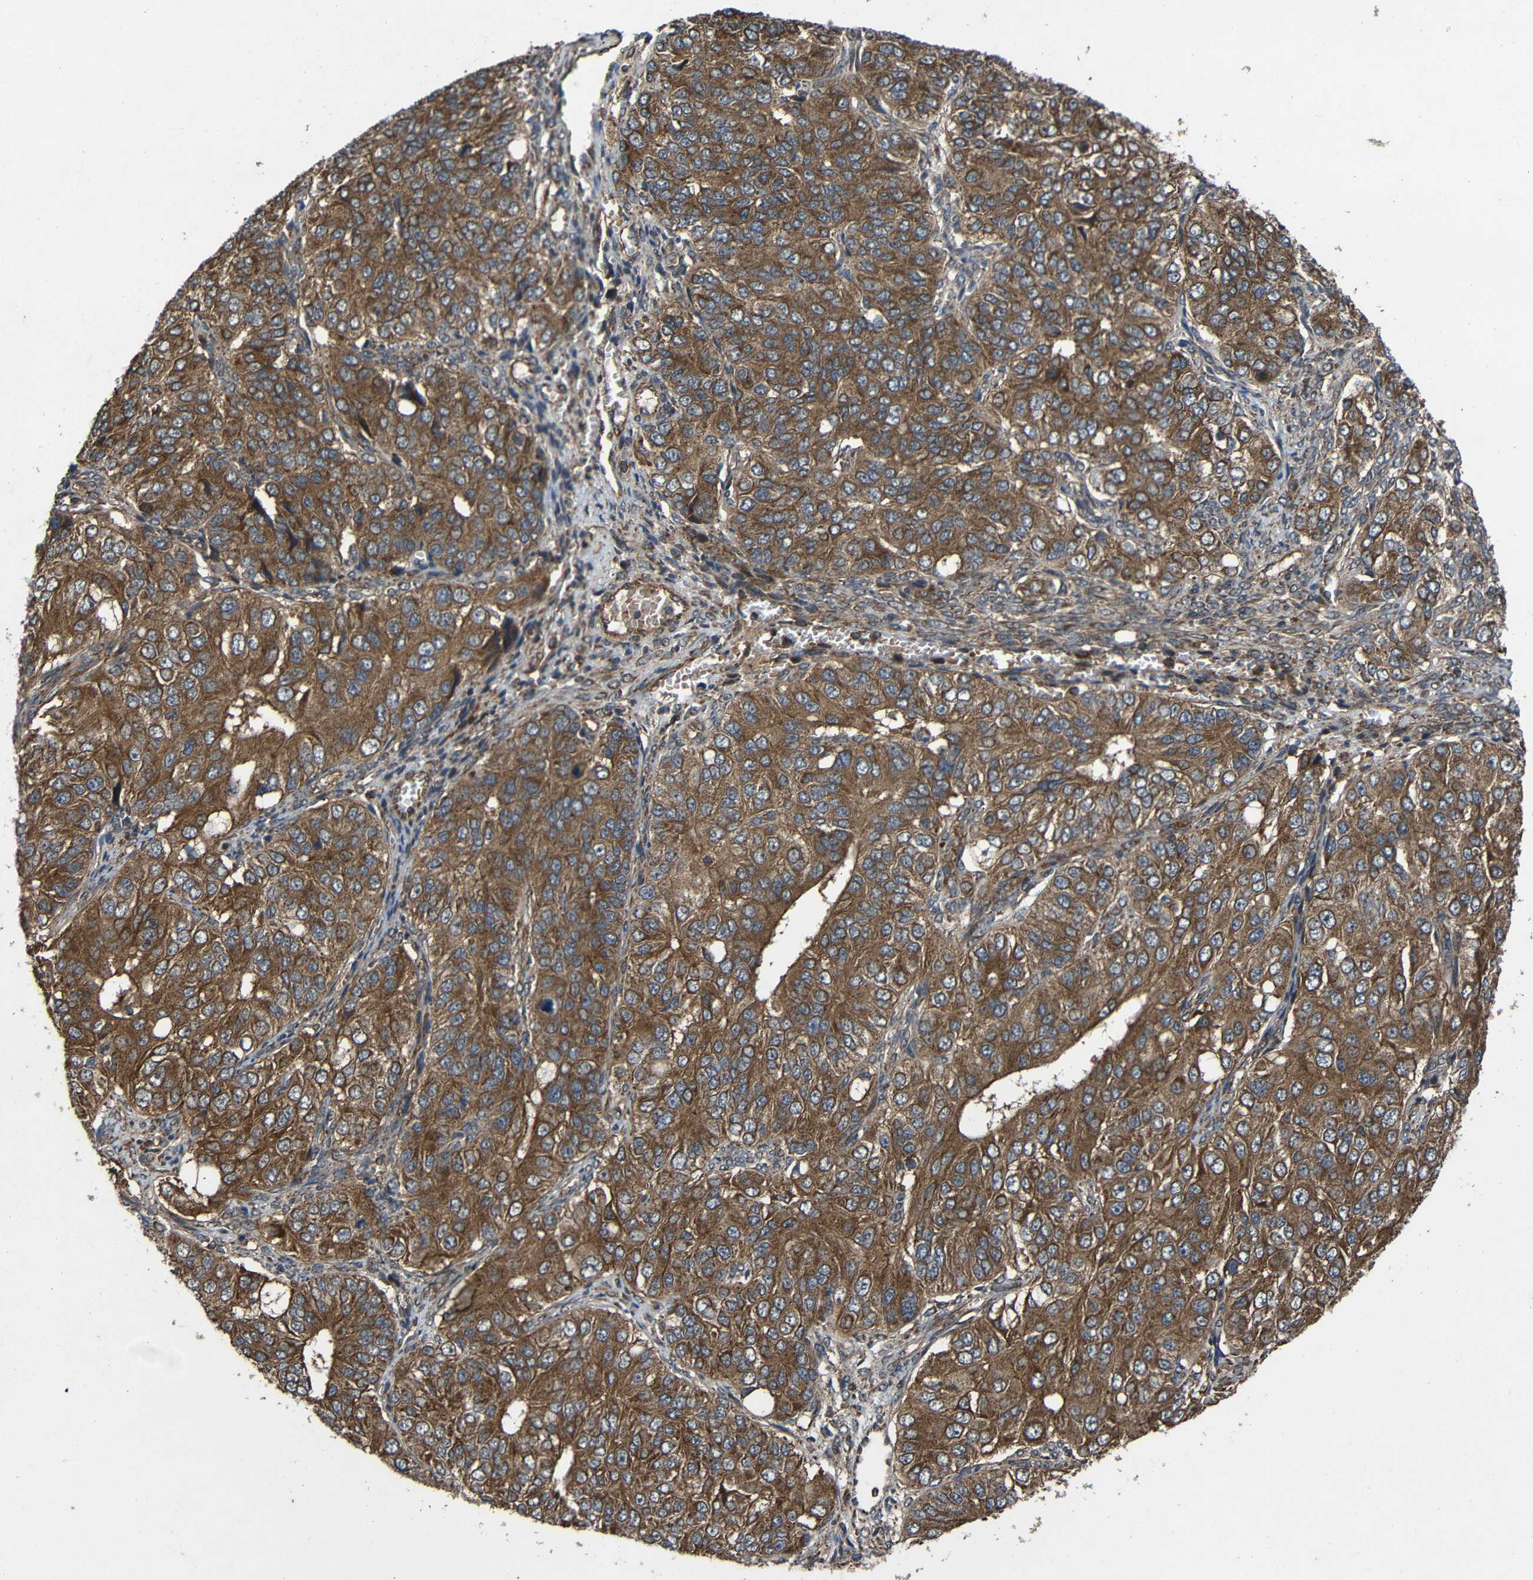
{"staining": {"intensity": "moderate", "quantity": ">75%", "location": "cytoplasmic/membranous"}, "tissue": "ovarian cancer", "cell_type": "Tumor cells", "image_type": "cancer", "snomed": [{"axis": "morphology", "description": "Carcinoma, endometroid"}, {"axis": "topography", "description": "Ovary"}], "caption": "A brown stain highlights moderate cytoplasmic/membranous expression of a protein in endometroid carcinoma (ovarian) tumor cells.", "gene": "C1GALT1", "patient": {"sex": "female", "age": 51}}